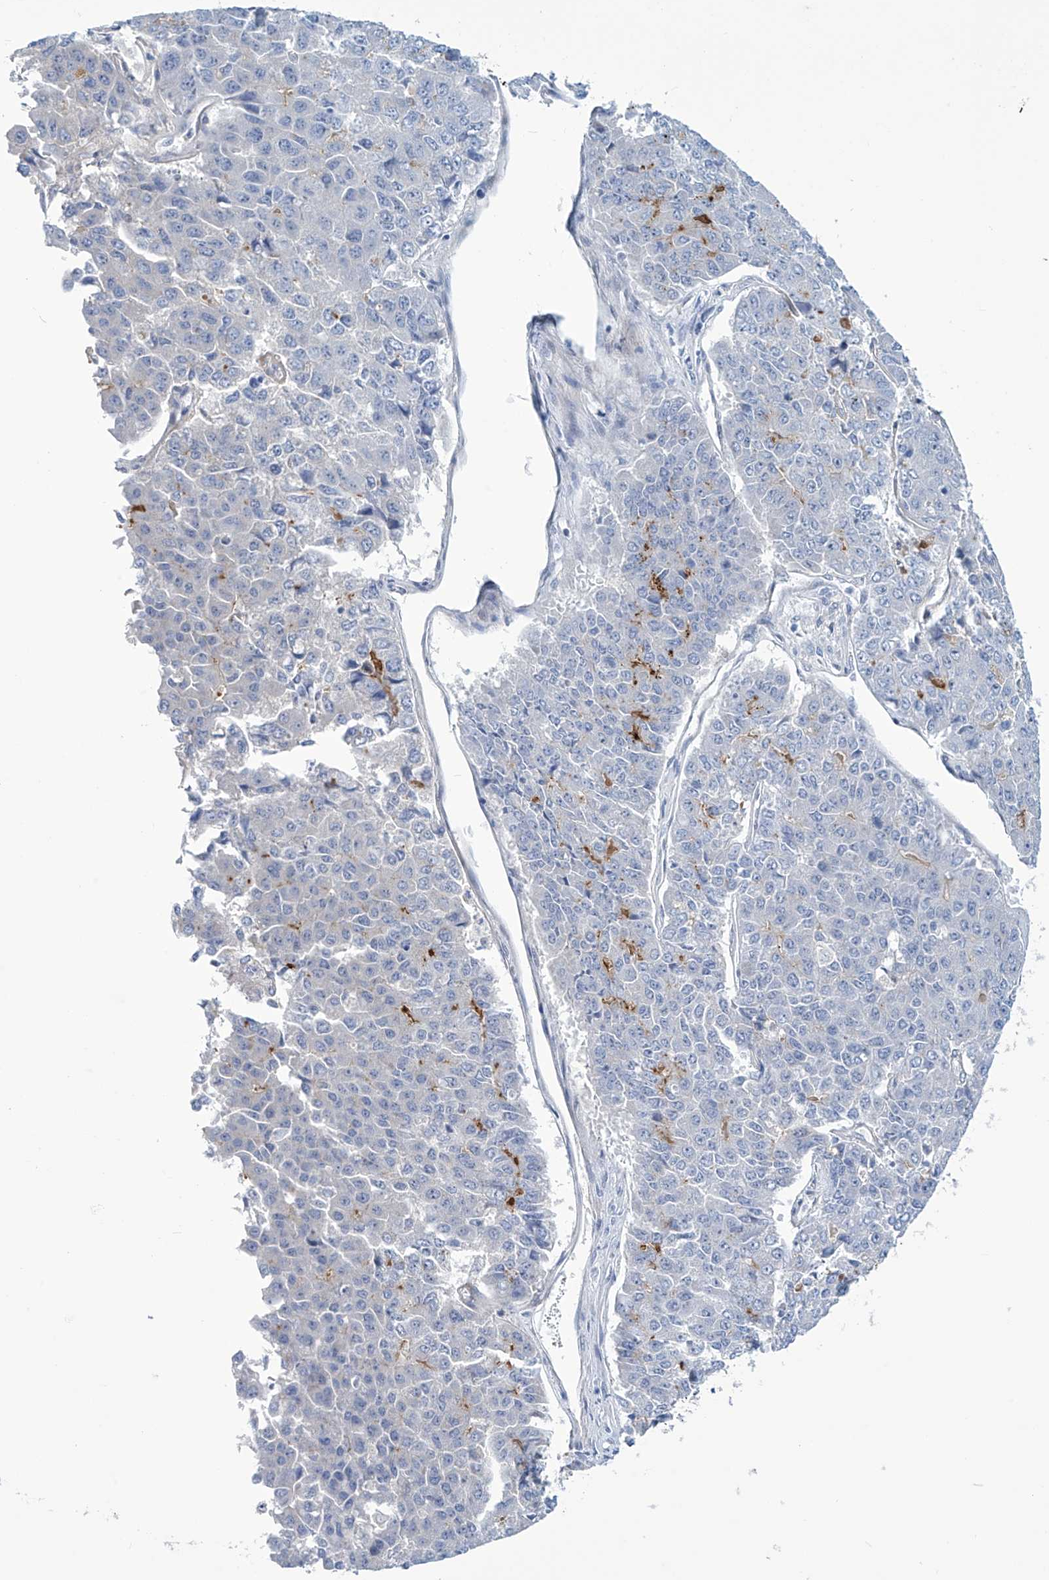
{"staining": {"intensity": "negative", "quantity": "none", "location": "none"}, "tissue": "pancreatic cancer", "cell_type": "Tumor cells", "image_type": "cancer", "snomed": [{"axis": "morphology", "description": "Adenocarcinoma, NOS"}, {"axis": "topography", "description": "Pancreas"}], "caption": "An image of human pancreatic adenocarcinoma is negative for staining in tumor cells.", "gene": "TRIM60", "patient": {"sex": "male", "age": 50}}